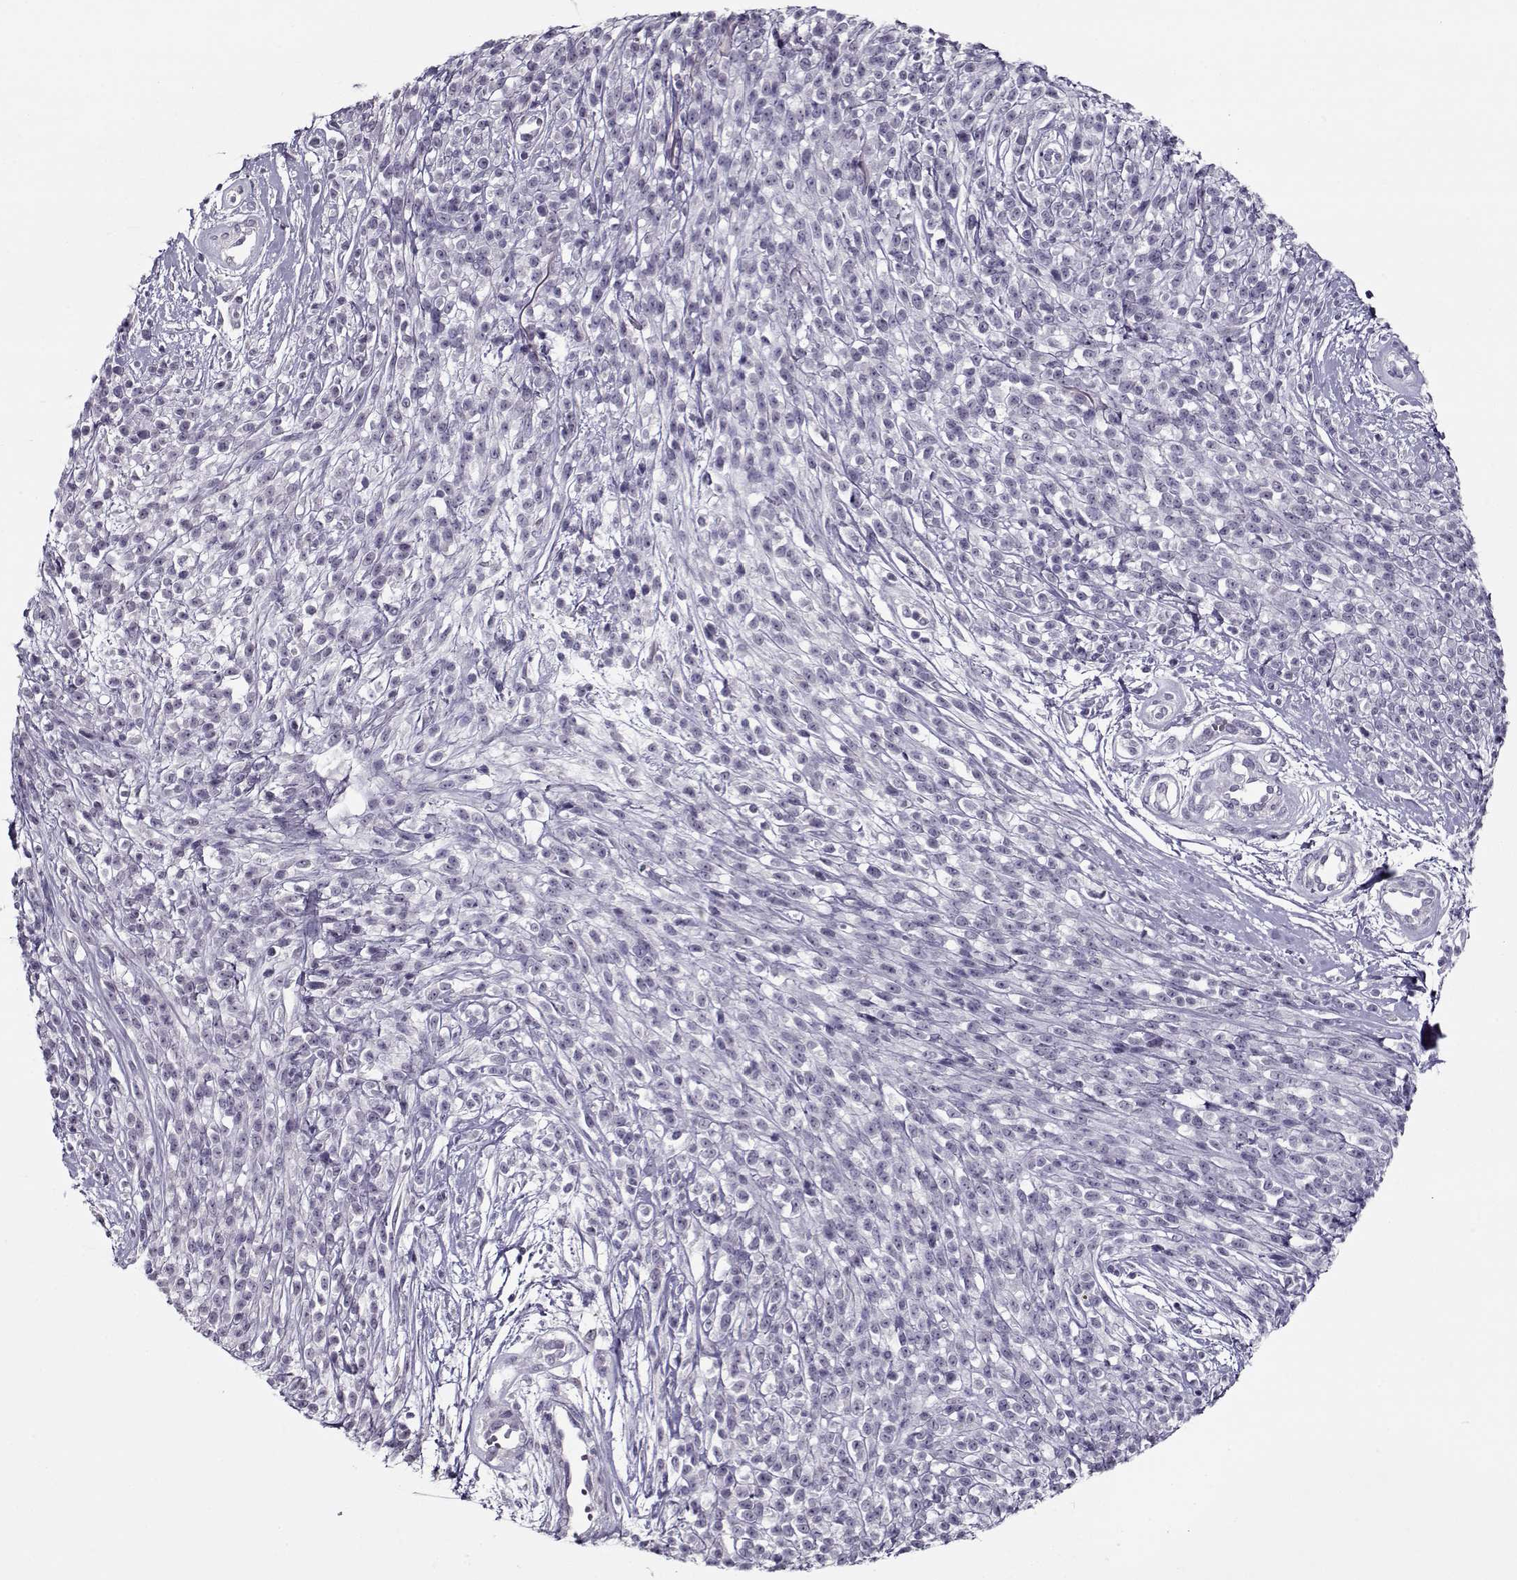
{"staining": {"intensity": "negative", "quantity": "none", "location": "none"}, "tissue": "melanoma", "cell_type": "Tumor cells", "image_type": "cancer", "snomed": [{"axis": "morphology", "description": "Malignant melanoma, NOS"}, {"axis": "topography", "description": "Skin"}, {"axis": "topography", "description": "Skin of trunk"}], "caption": "Protein analysis of melanoma displays no significant staining in tumor cells. (DAB IHC with hematoxylin counter stain).", "gene": "CIBAR1", "patient": {"sex": "male", "age": 74}}